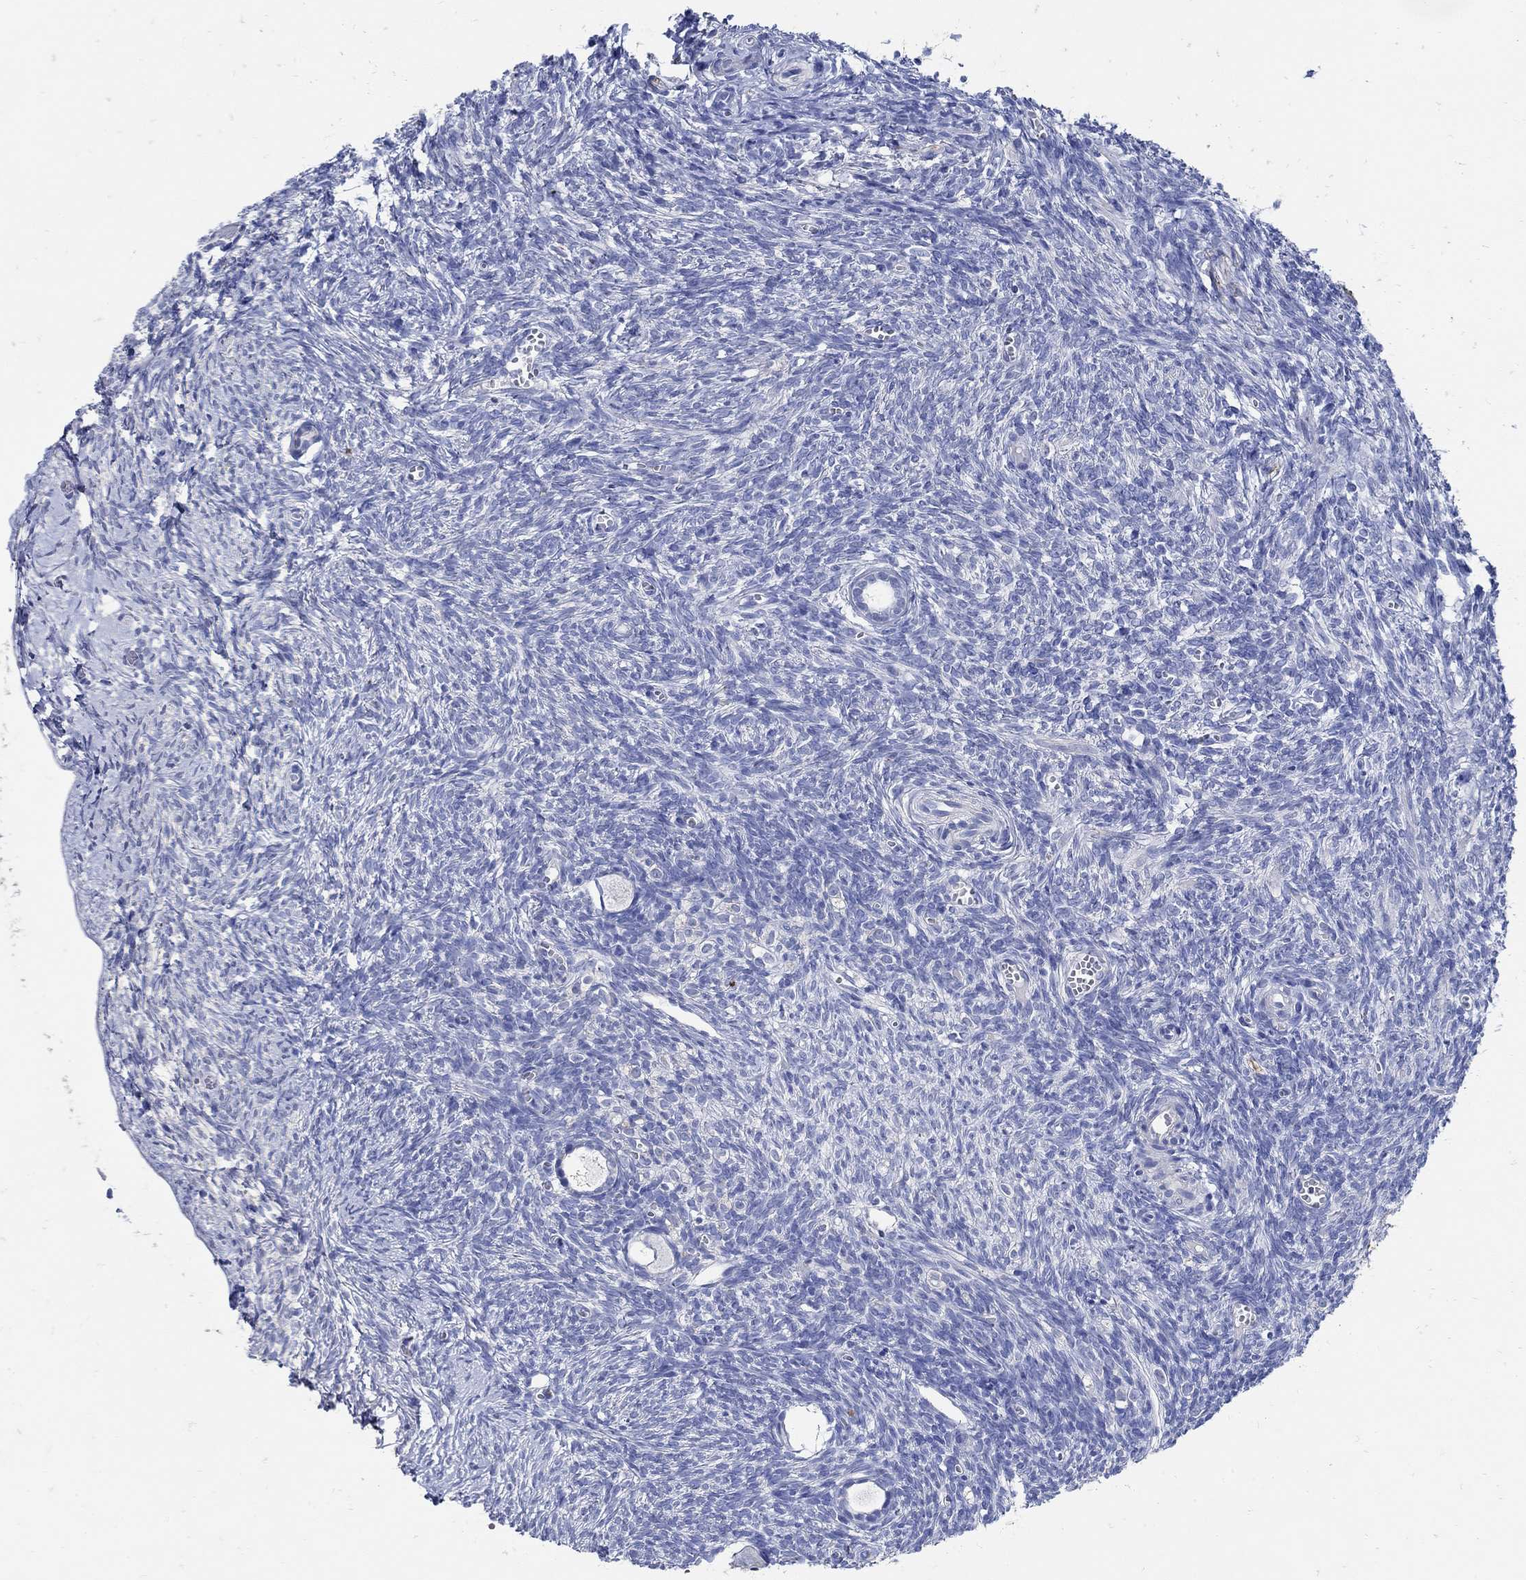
{"staining": {"intensity": "negative", "quantity": "none", "location": "none"}, "tissue": "ovary", "cell_type": "Follicle cells", "image_type": "normal", "snomed": [{"axis": "morphology", "description": "Normal tissue, NOS"}, {"axis": "topography", "description": "Ovary"}], "caption": "DAB immunohistochemical staining of benign ovary reveals no significant expression in follicle cells. Brightfield microscopy of IHC stained with DAB (3,3'-diaminobenzidine) (brown) and hematoxylin (blue), captured at high magnification.", "gene": "NOS1", "patient": {"sex": "female", "age": 43}}